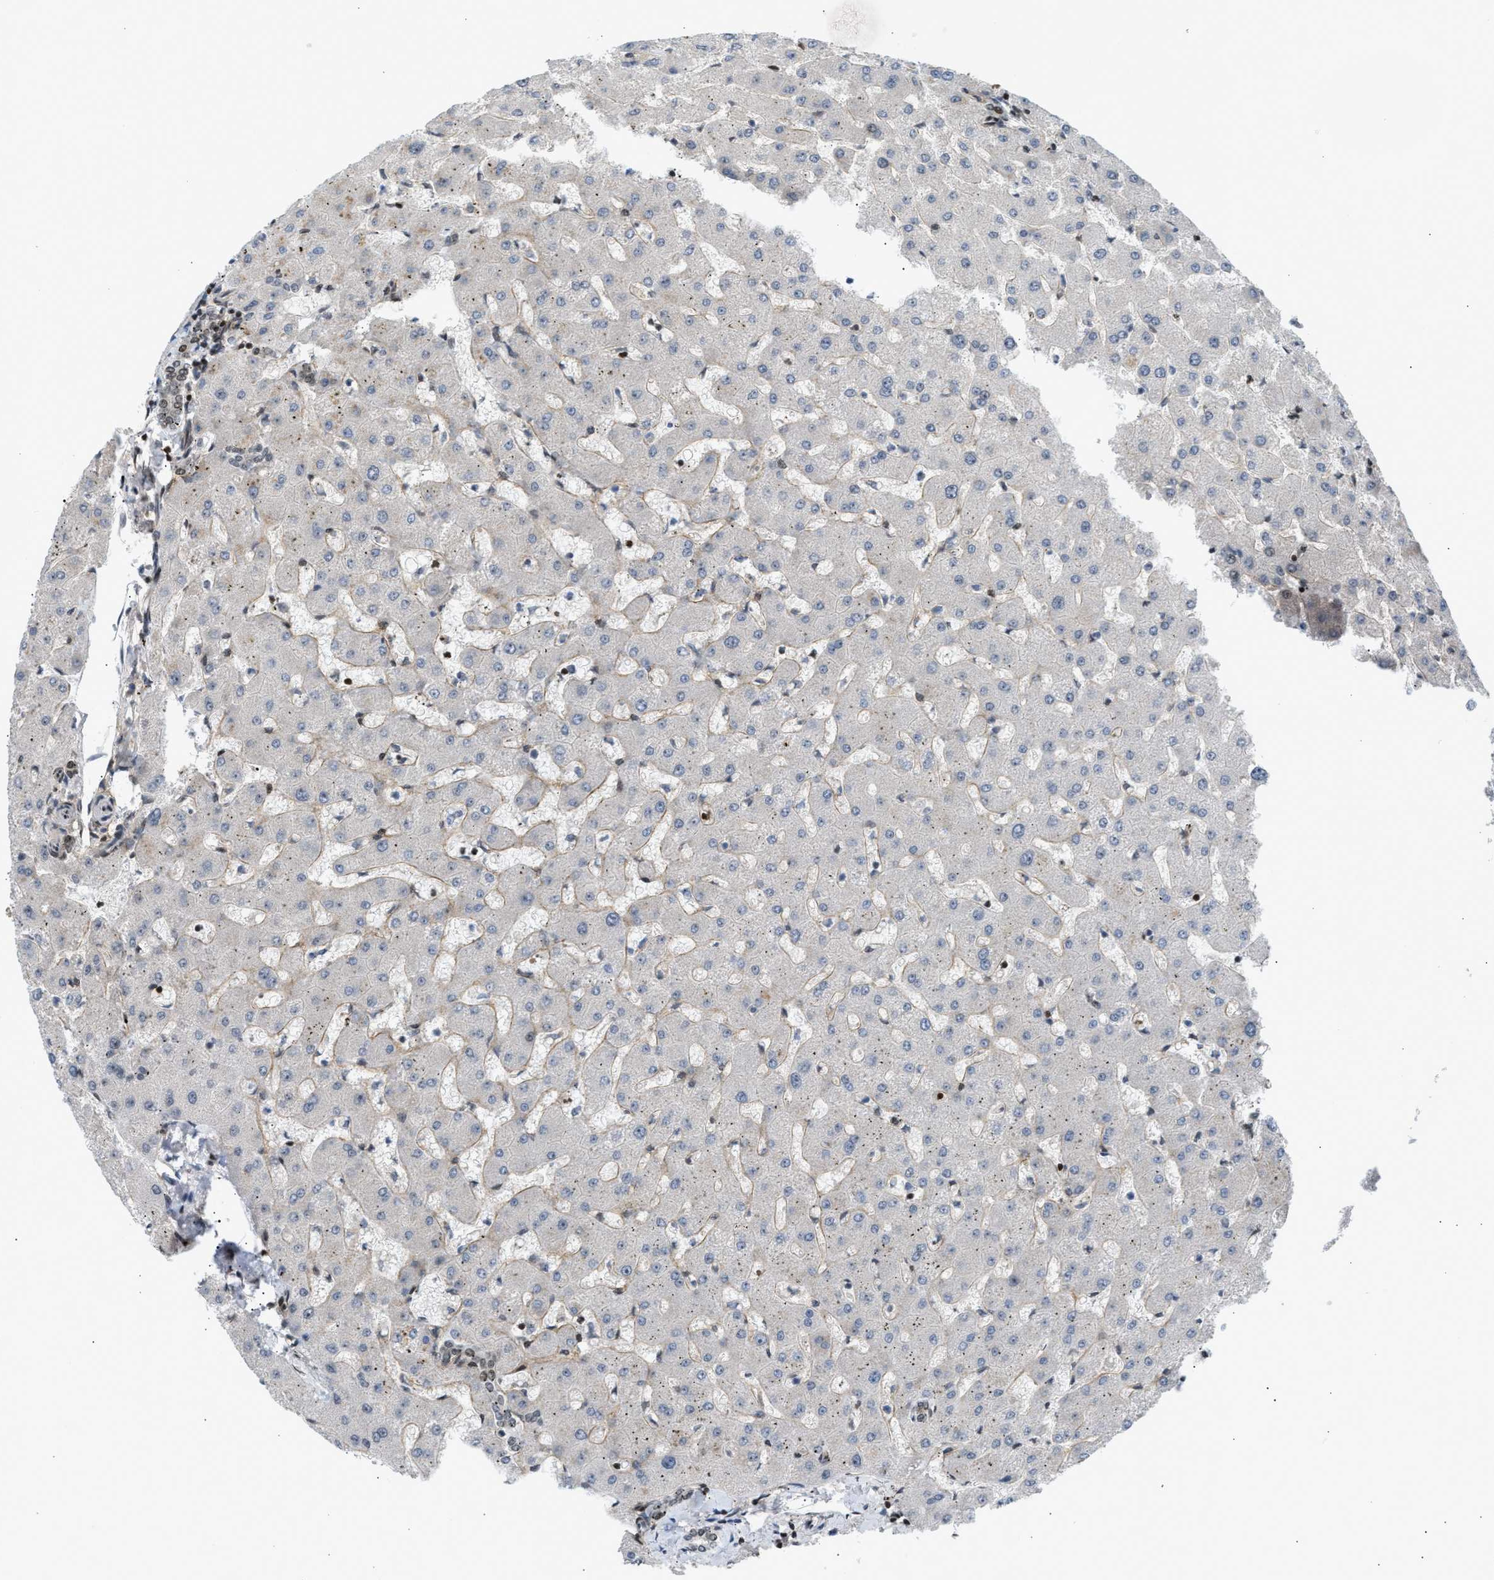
{"staining": {"intensity": "weak", "quantity": ">75%", "location": "nuclear"}, "tissue": "liver", "cell_type": "Cholangiocytes", "image_type": "normal", "snomed": [{"axis": "morphology", "description": "Normal tissue, NOS"}, {"axis": "topography", "description": "Liver"}], "caption": "Approximately >75% of cholangiocytes in normal human liver show weak nuclear protein positivity as visualized by brown immunohistochemical staining.", "gene": "NPS", "patient": {"sex": "female", "age": 63}}